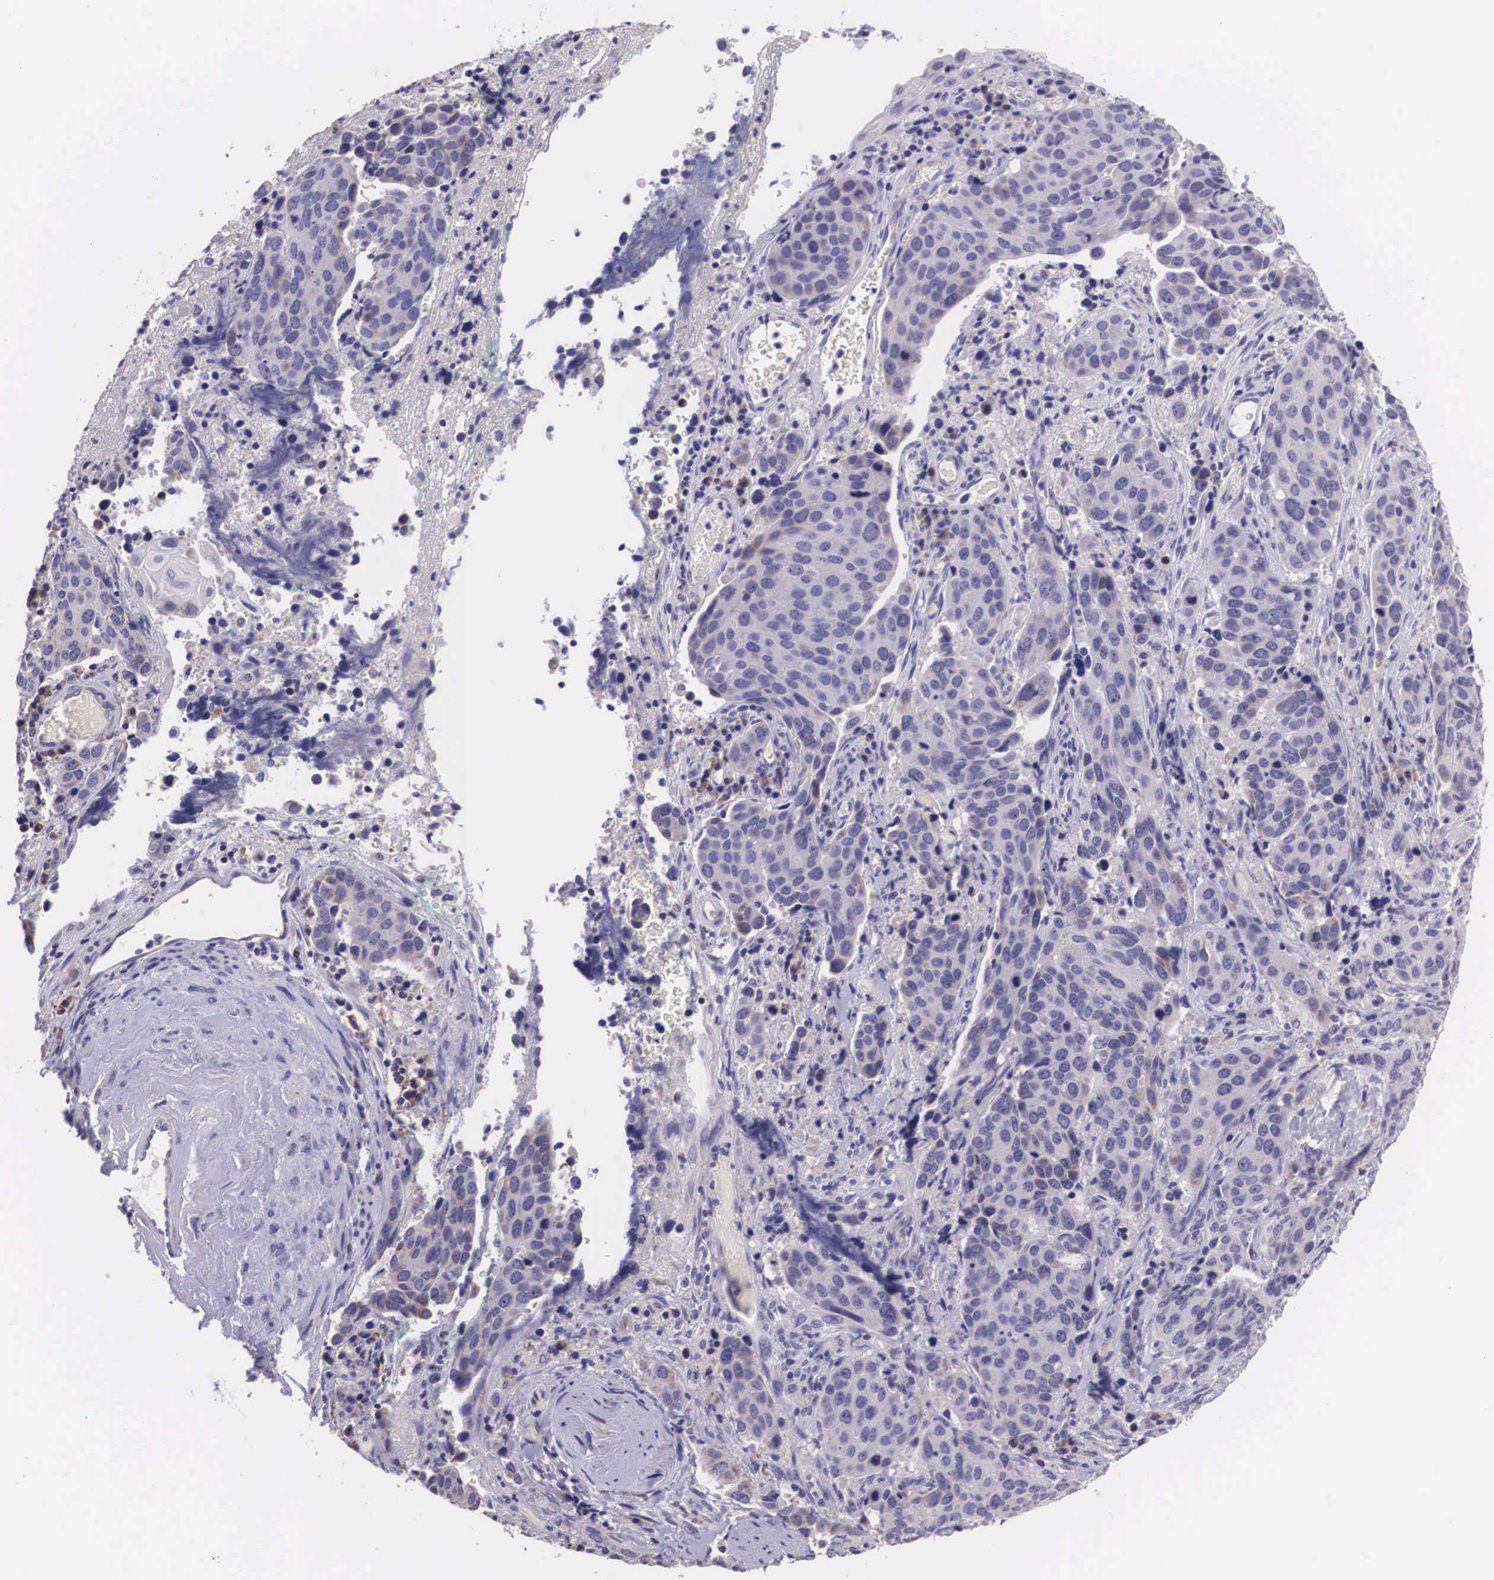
{"staining": {"intensity": "negative", "quantity": "none", "location": "none"}, "tissue": "cervical cancer", "cell_type": "Tumor cells", "image_type": "cancer", "snomed": [{"axis": "morphology", "description": "Squamous cell carcinoma, NOS"}, {"axis": "topography", "description": "Cervix"}], "caption": "Protein analysis of cervical cancer demonstrates no significant expression in tumor cells.", "gene": "ARG2", "patient": {"sex": "female", "age": 54}}